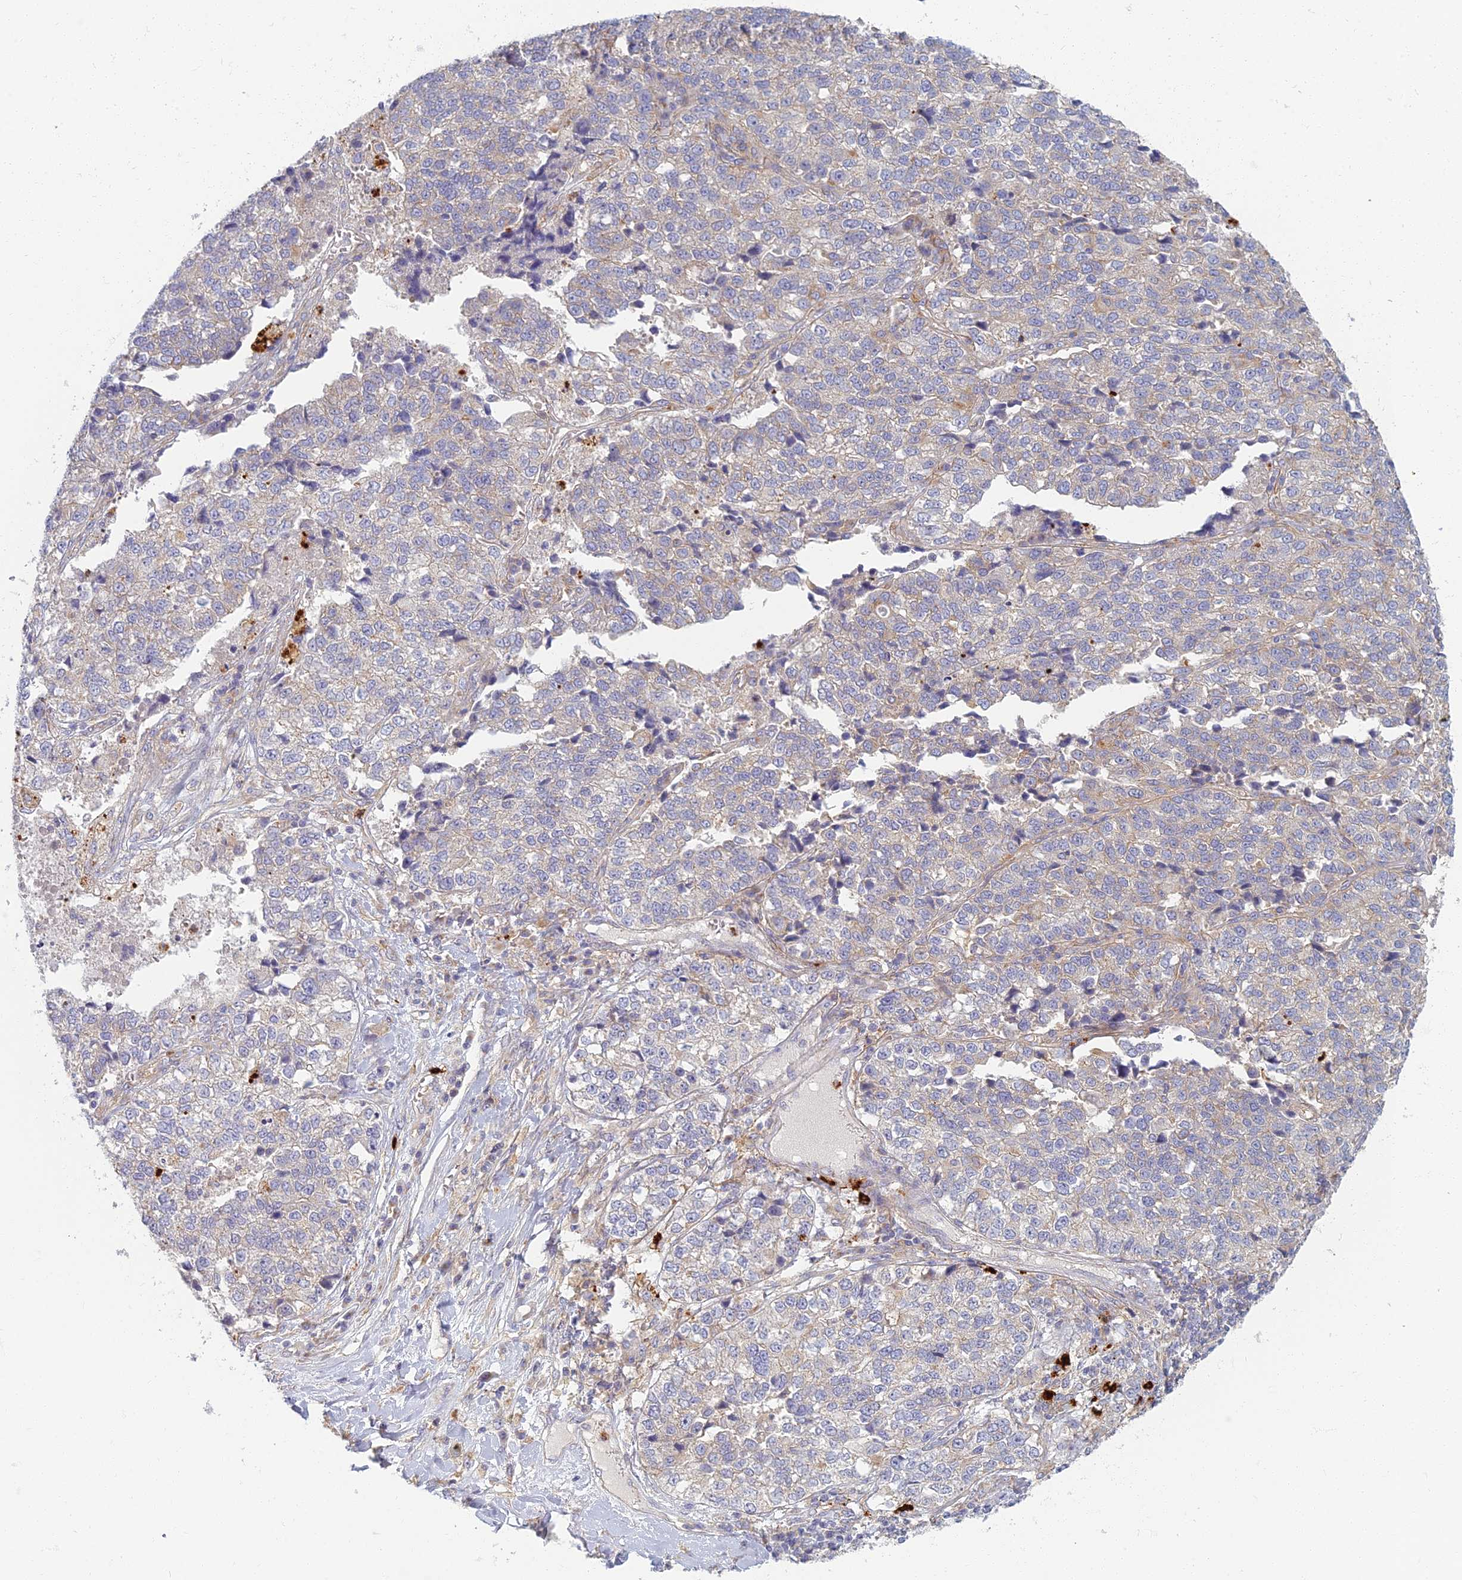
{"staining": {"intensity": "weak", "quantity": "<25%", "location": "cytoplasmic/membranous"}, "tissue": "lung cancer", "cell_type": "Tumor cells", "image_type": "cancer", "snomed": [{"axis": "morphology", "description": "Adenocarcinoma, NOS"}, {"axis": "topography", "description": "Lung"}], "caption": "Immunohistochemistry (IHC) photomicrograph of human lung adenocarcinoma stained for a protein (brown), which exhibits no staining in tumor cells. (Stains: DAB immunohistochemistry with hematoxylin counter stain, Microscopy: brightfield microscopy at high magnification).", "gene": "PROX2", "patient": {"sex": "male", "age": 49}}